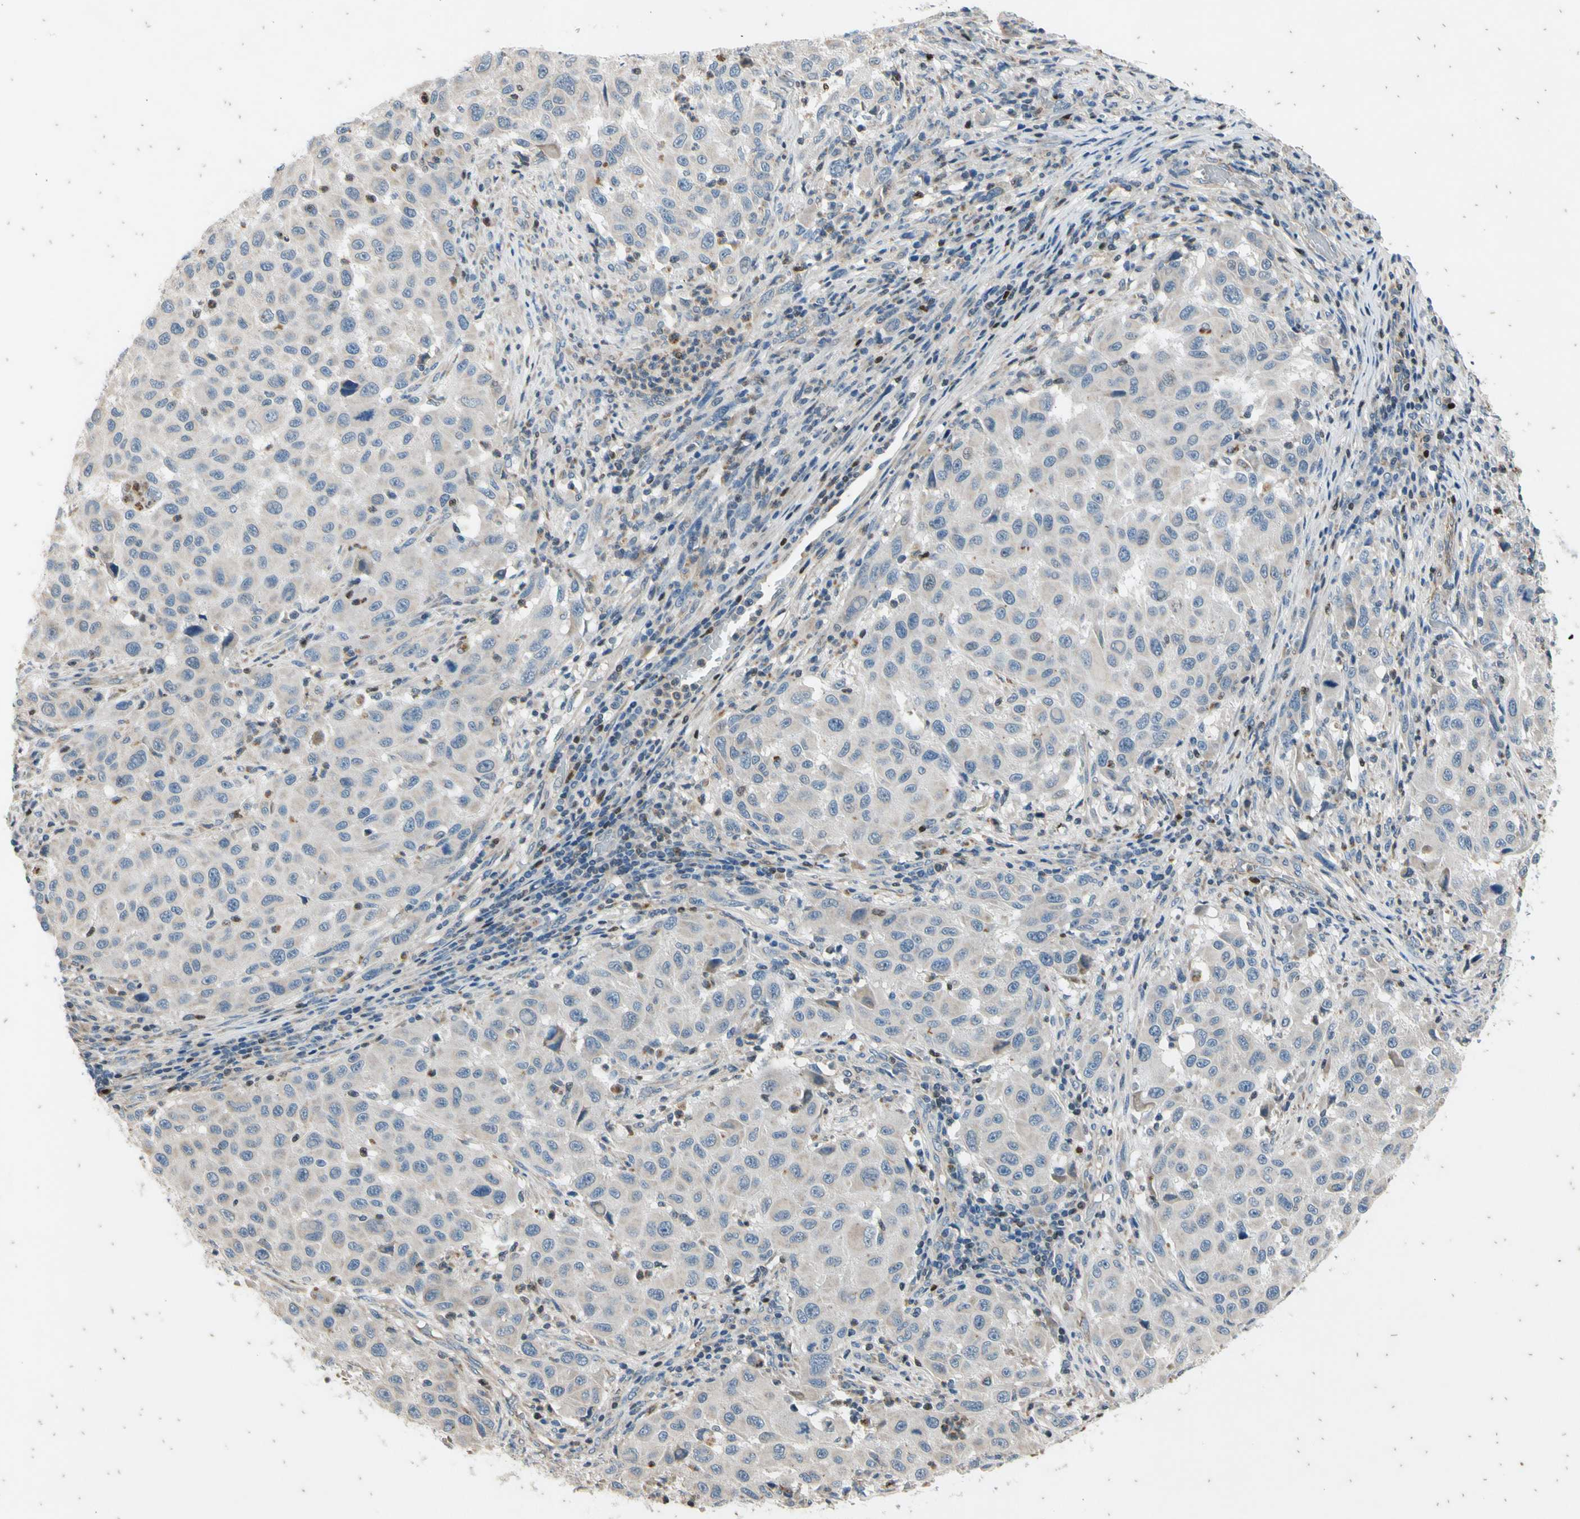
{"staining": {"intensity": "negative", "quantity": "none", "location": "none"}, "tissue": "melanoma", "cell_type": "Tumor cells", "image_type": "cancer", "snomed": [{"axis": "morphology", "description": "Malignant melanoma, Metastatic site"}, {"axis": "topography", "description": "Lymph node"}], "caption": "IHC of melanoma reveals no positivity in tumor cells.", "gene": "TBX21", "patient": {"sex": "male", "age": 61}}